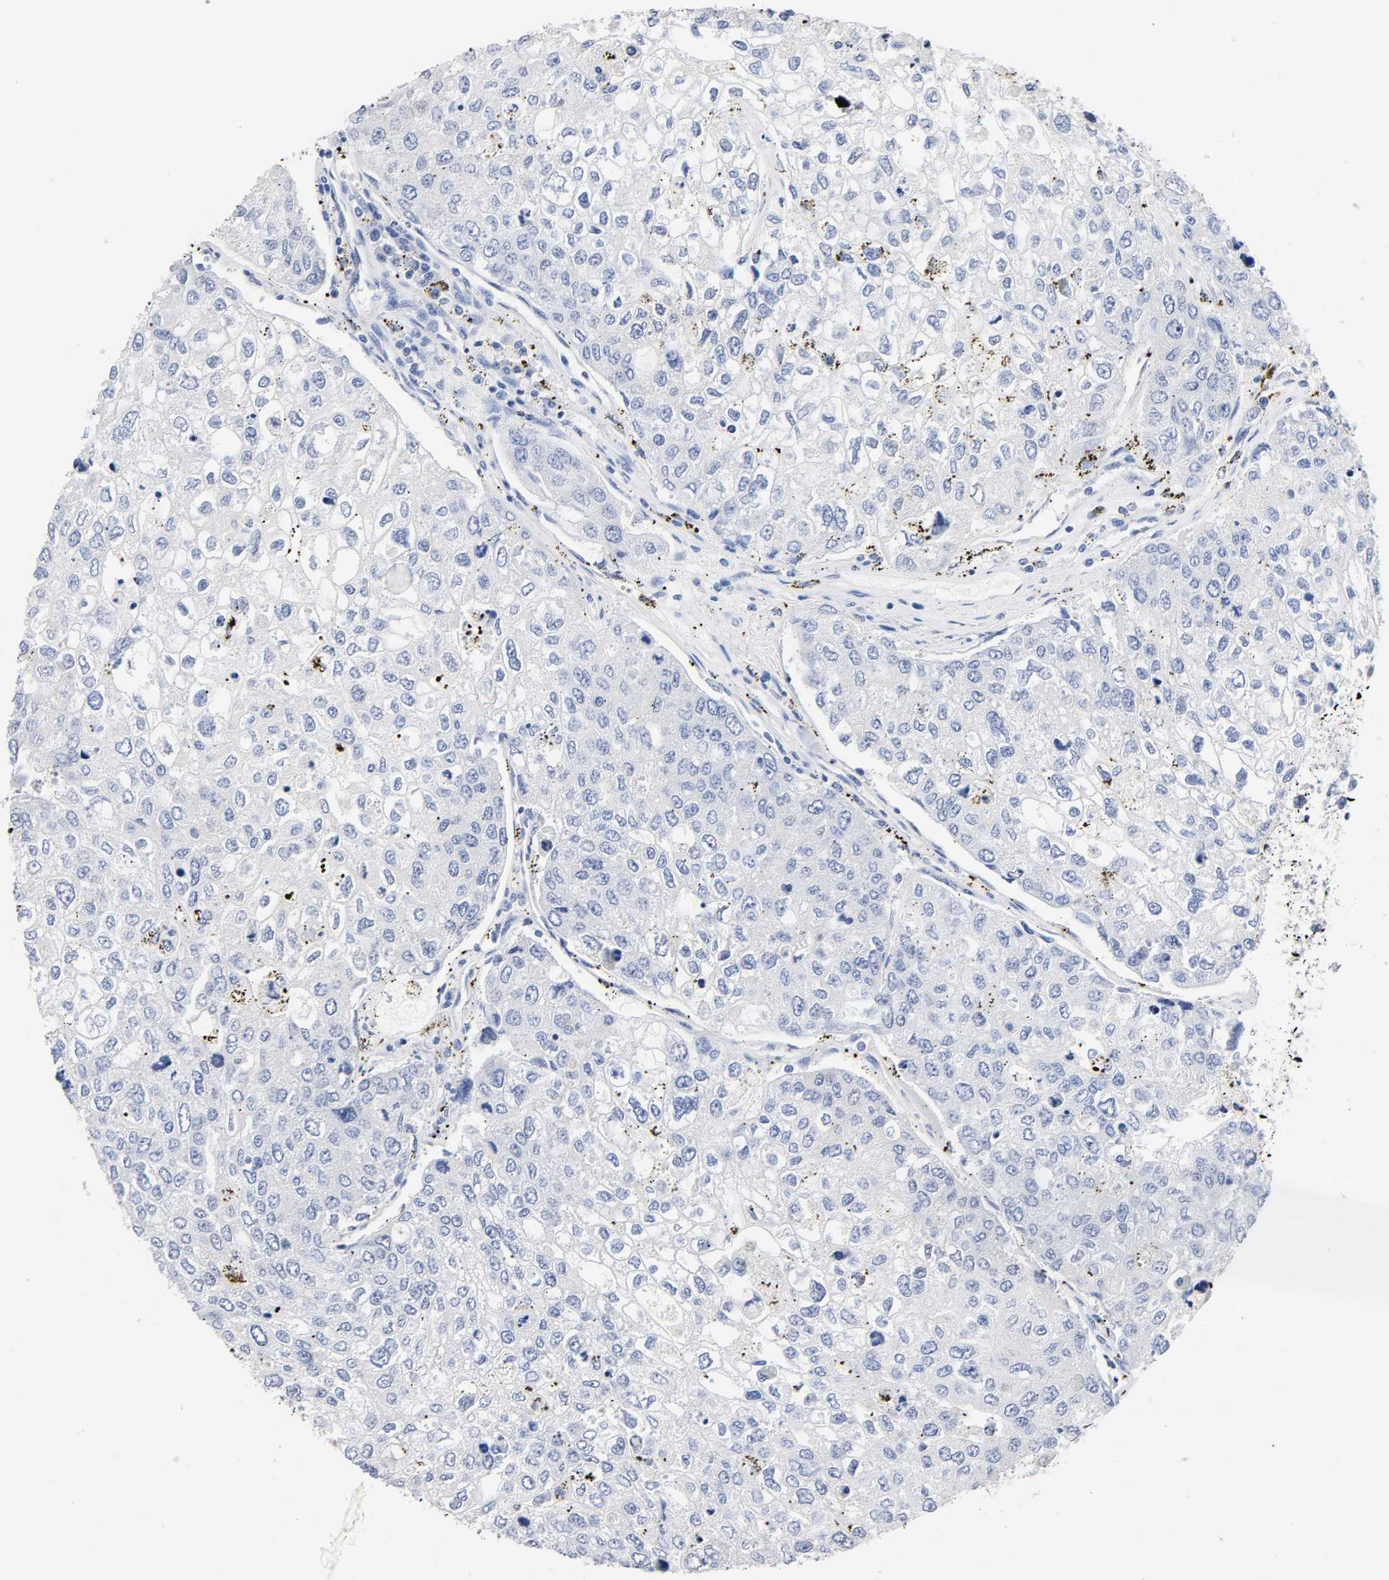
{"staining": {"intensity": "negative", "quantity": "none", "location": "none"}, "tissue": "urothelial cancer", "cell_type": "Tumor cells", "image_type": "cancer", "snomed": [{"axis": "morphology", "description": "Urothelial carcinoma, High grade"}, {"axis": "topography", "description": "Lymph node"}, {"axis": "topography", "description": "Urinary bladder"}], "caption": "This is an IHC image of human urothelial cancer. There is no positivity in tumor cells.", "gene": "MALT1", "patient": {"sex": "male", "age": 51}}